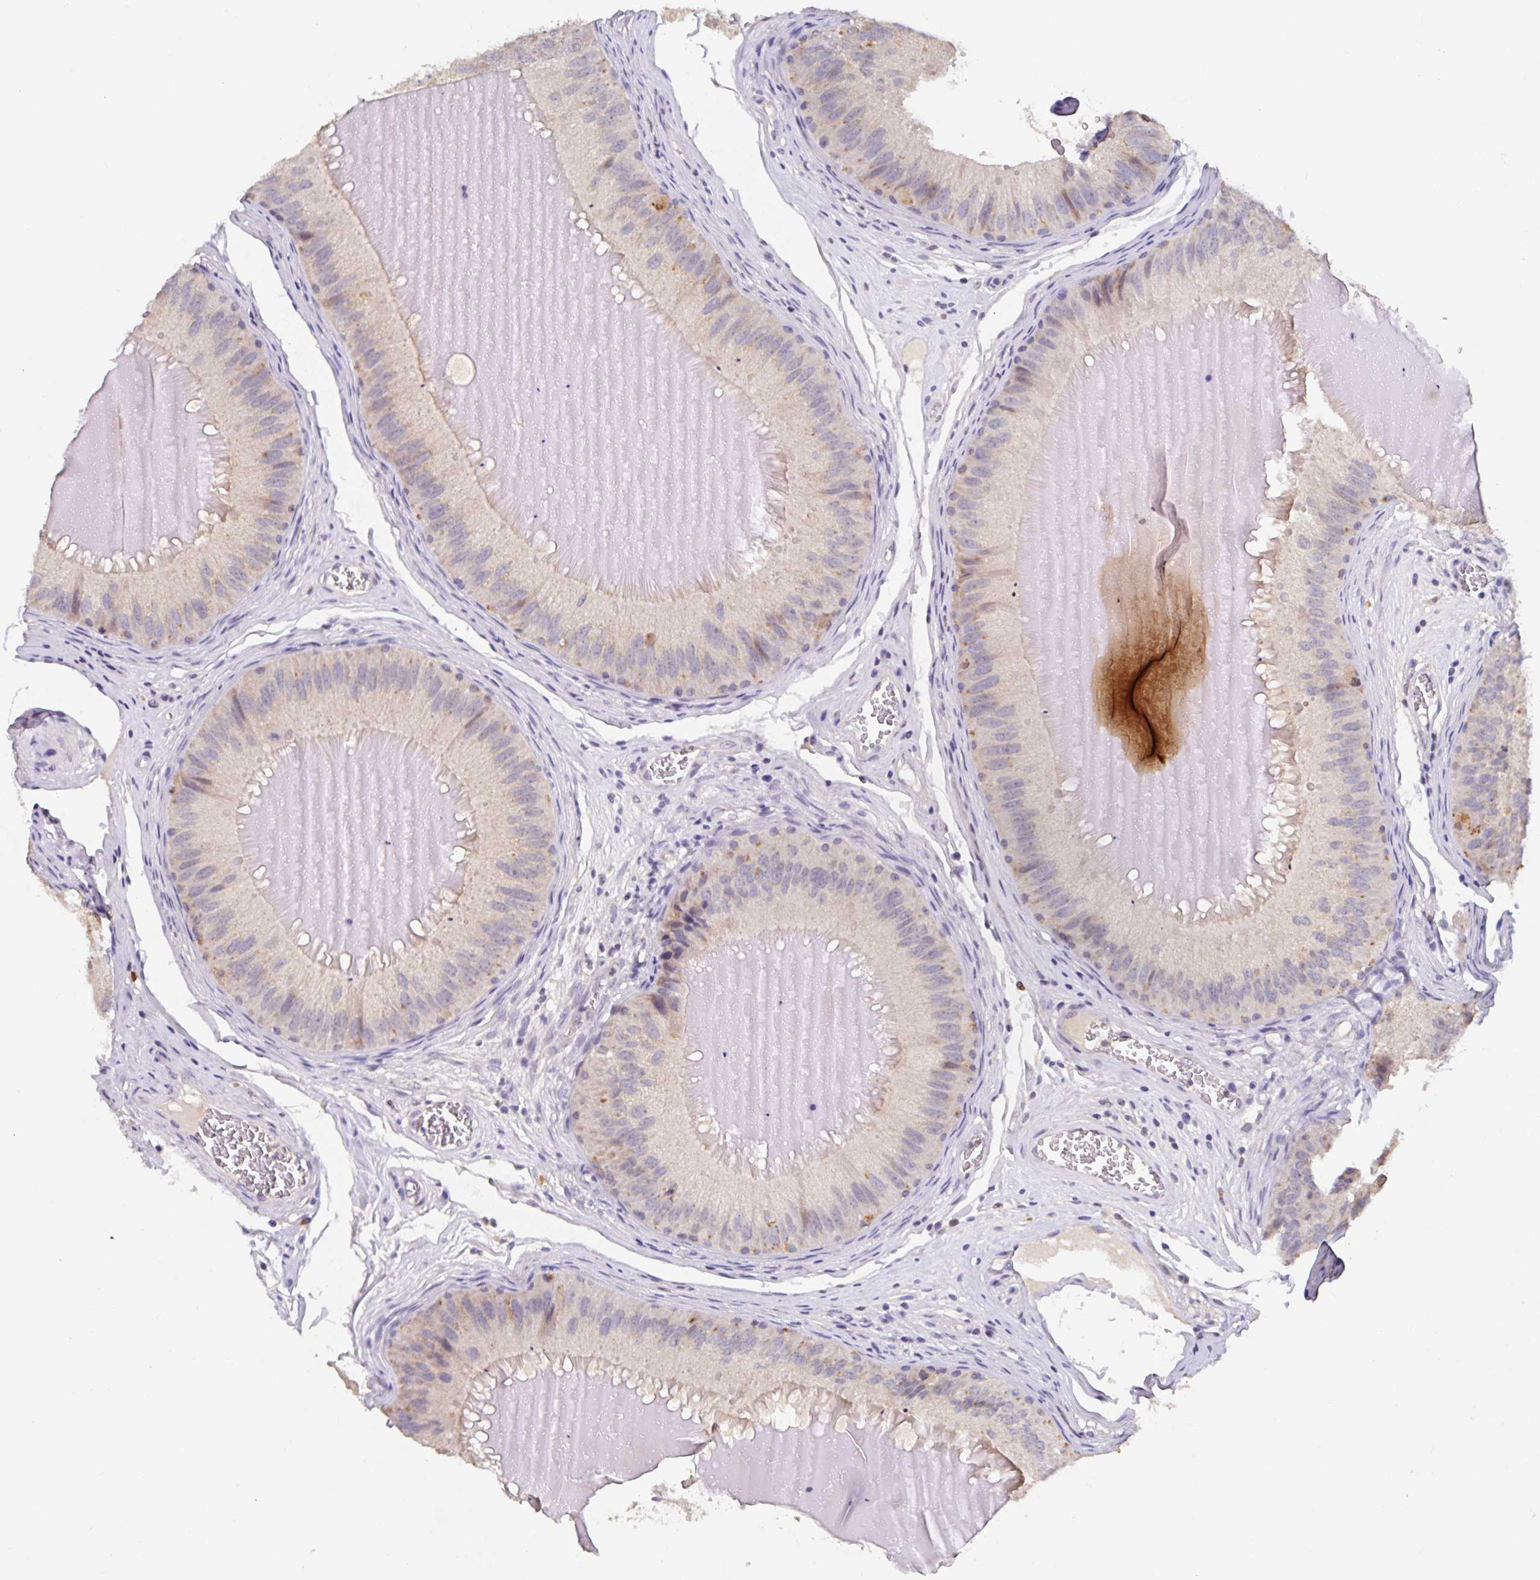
{"staining": {"intensity": "moderate", "quantity": "<25%", "location": "cytoplasmic/membranous"}, "tissue": "epididymis", "cell_type": "Glandular cells", "image_type": "normal", "snomed": [{"axis": "morphology", "description": "Normal tissue, NOS"}, {"axis": "topography", "description": "Epididymis, spermatic cord, NOS"}], "caption": "Unremarkable epididymis demonstrates moderate cytoplasmic/membranous expression in about <25% of glandular cells, visualized by immunohistochemistry. (Brightfield microscopy of DAB IHC at high magnification).", "gene": "HEPN1", "patient": {"sex": "male", "age": 39}}